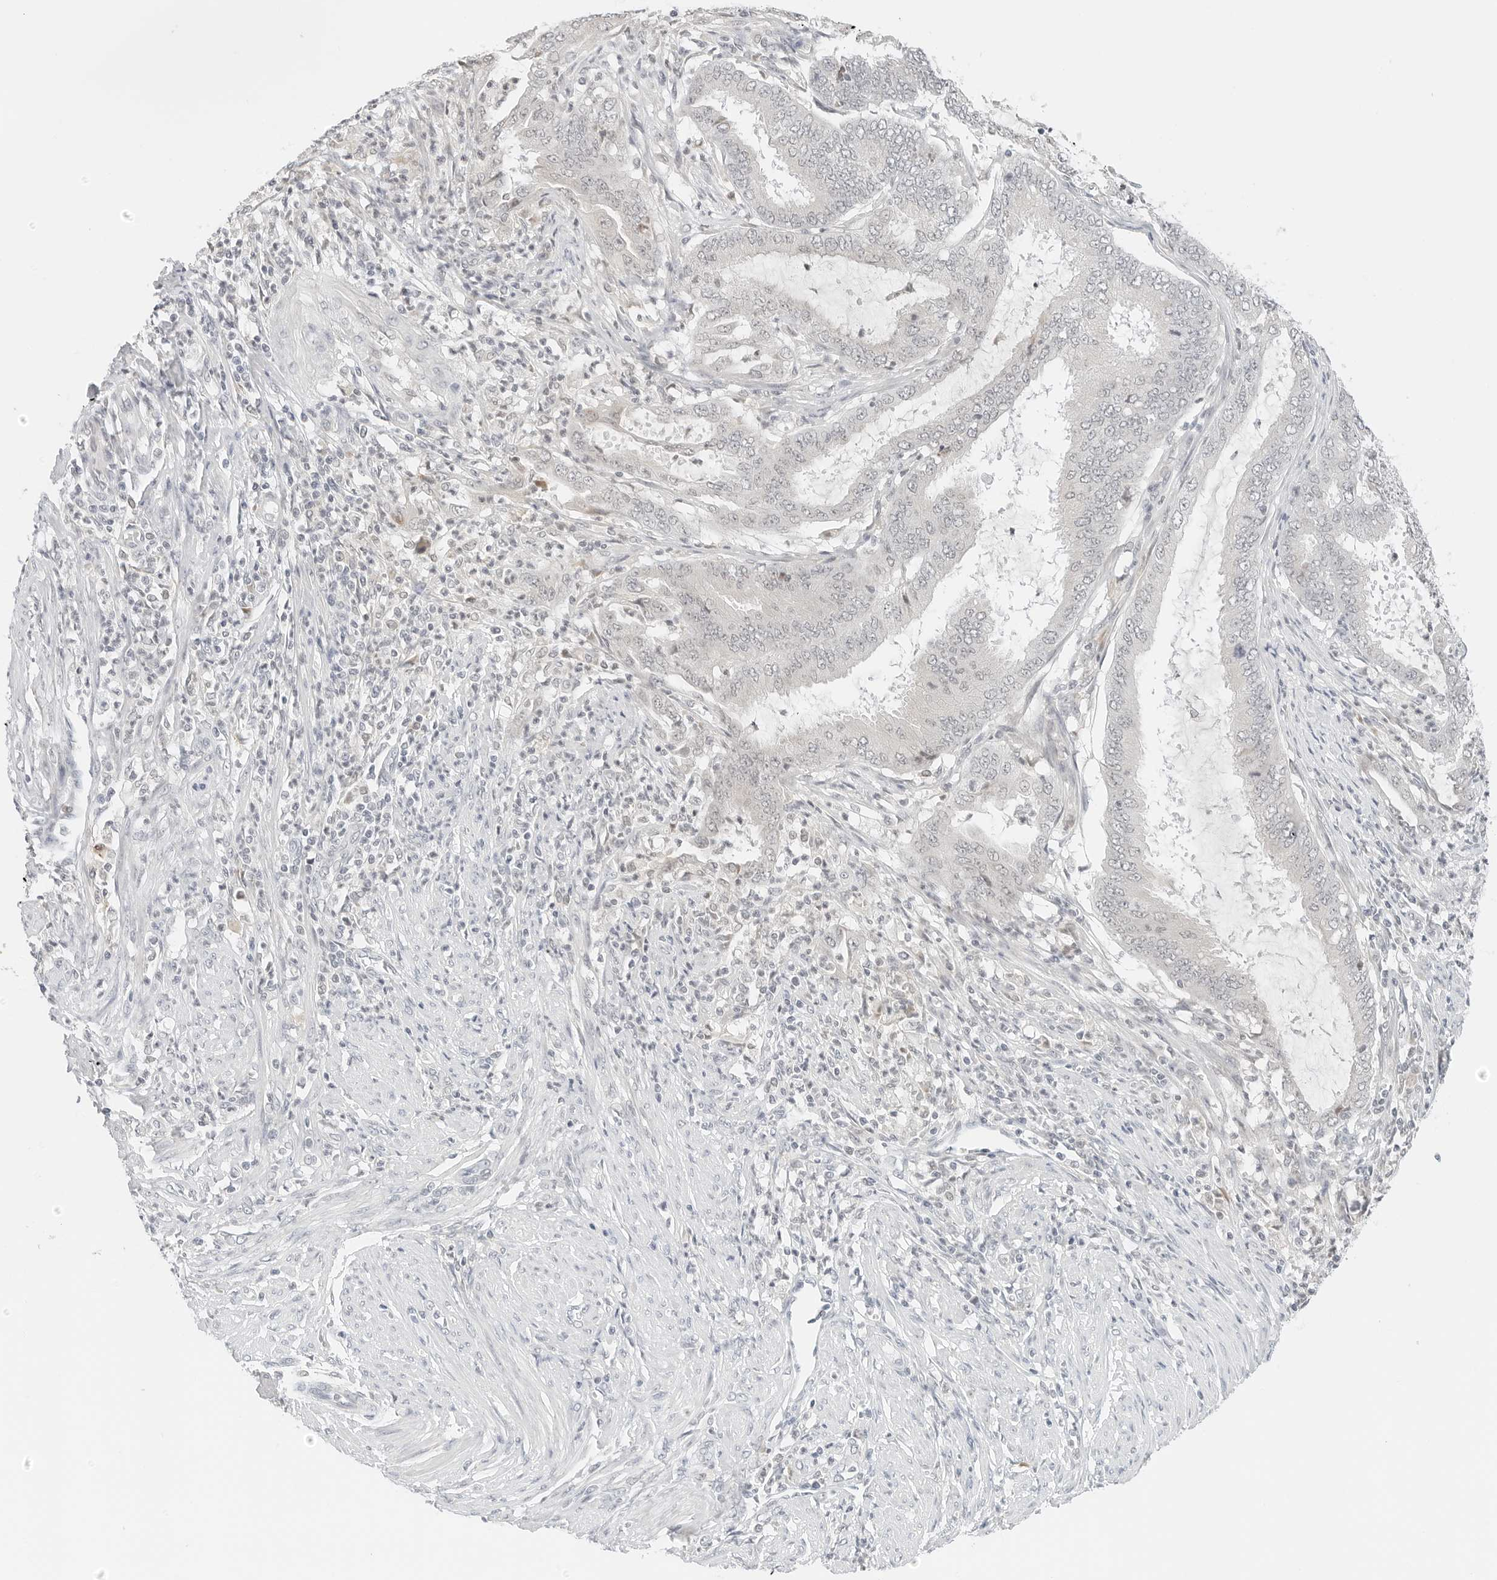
{"staining": {"intensity": "negative", "quantity": "none", "location": "none"}, "tissue": "endometrial cancer", "cell_type": "Tumor cells", "image_type": "cancer", "snomed": [{"axis": "morphology", "description": "Adenocarcinoma, NOS"}, {"axis": "topography", "description": "Endometrium"}], "caption": "Human endometrial adenocarcinoma stained for a protein using IHC reveals no positivity in tumor cells.", "gene": "NEO1", "patient": {"sex": "female", "age": 51}}